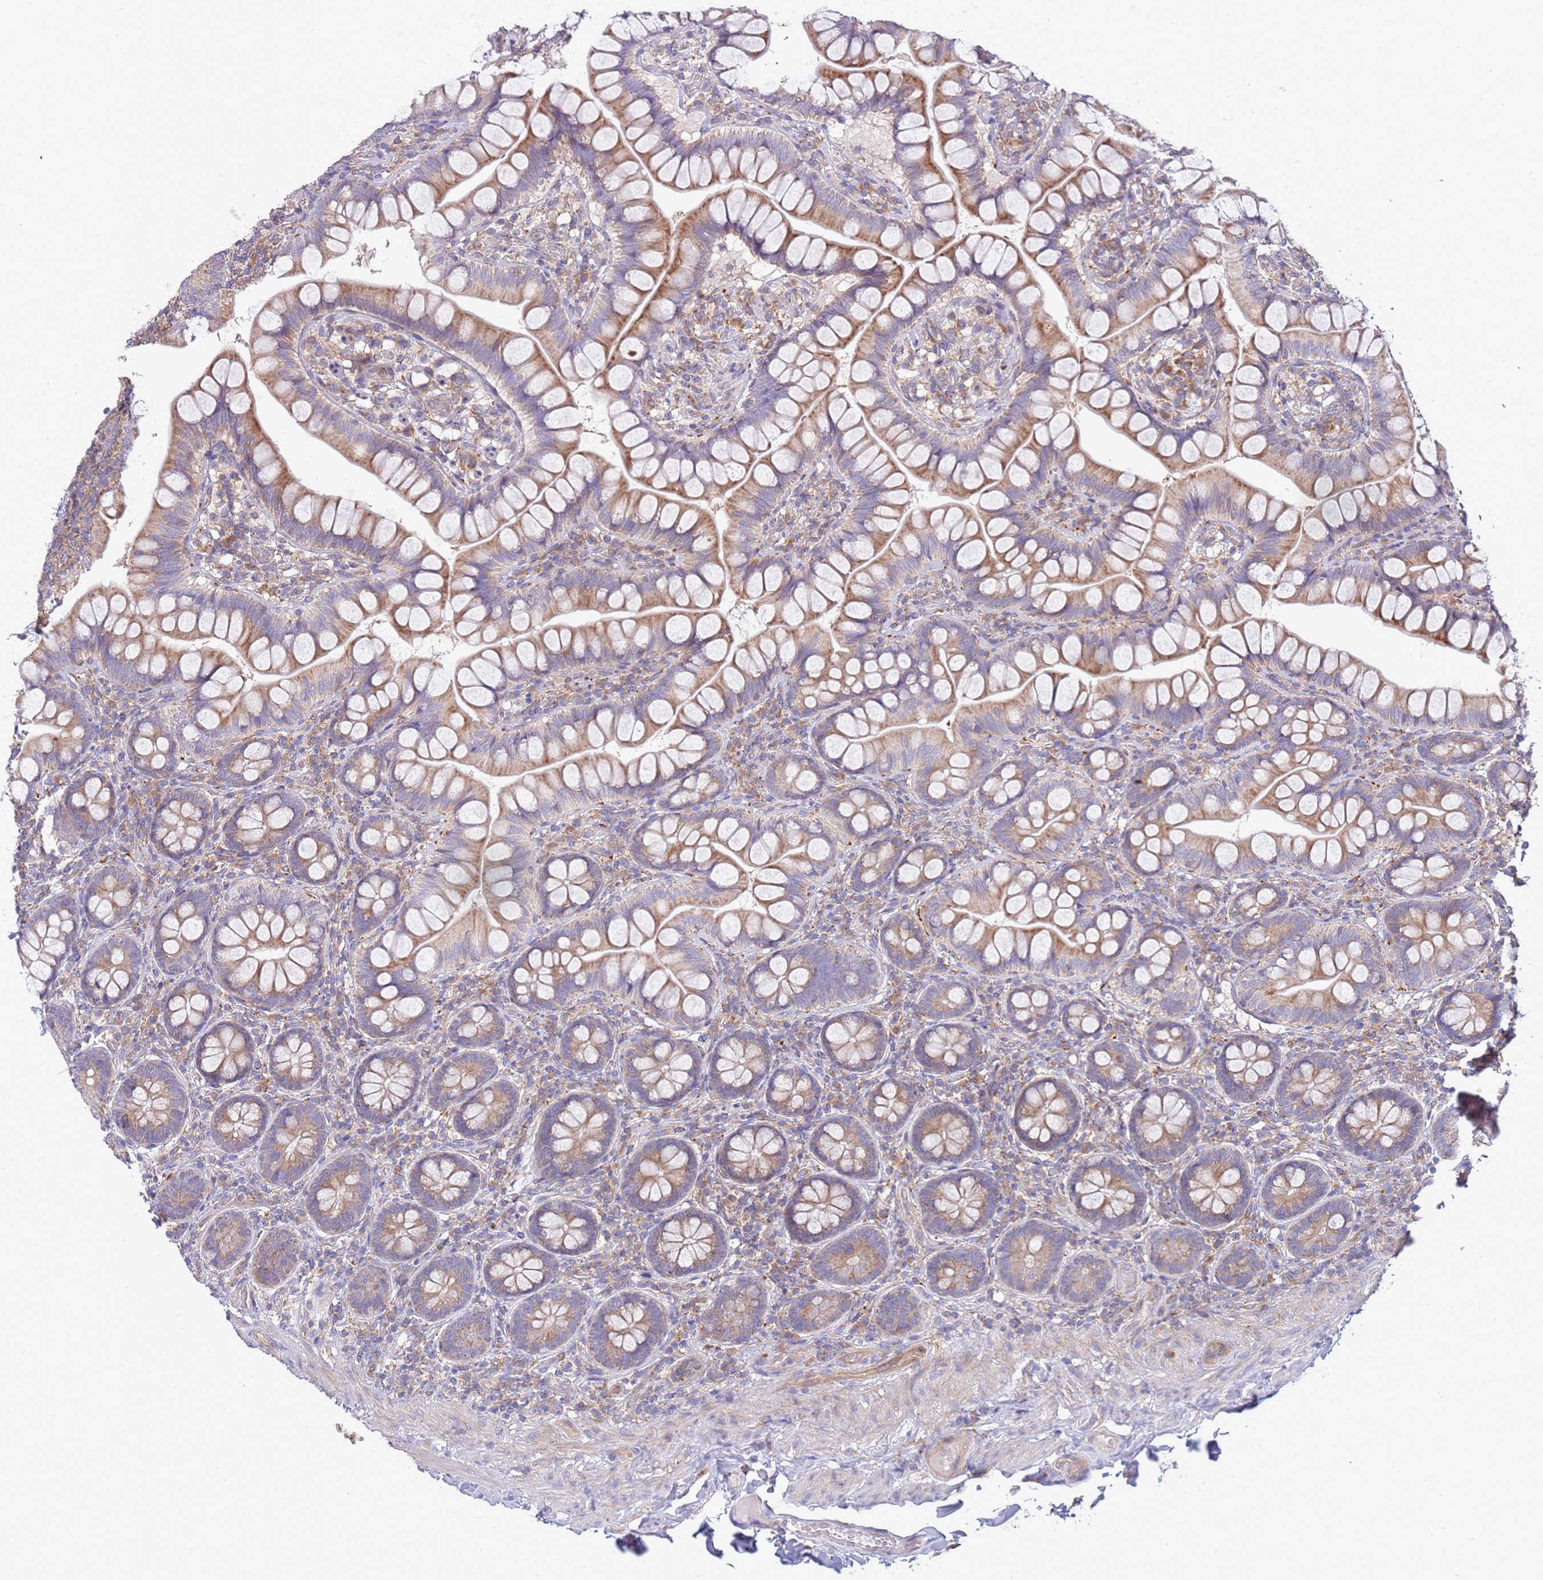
{"staining": {"intensity": "strong", "quantity": "25%-75%", "location": "cytoplasmic/membranous"}, "tissue": "small intestine", "cell_type": "Glandular cells", "image_type": "normal", "snomed": [{"axis": "morphology", "description": "Normal tissue, NOS"}, {"axis": "topography", "description": "Small intestine"}], "caption": "Immunohistochemical staining of unremarkable small intestine demonstrates 25%-75% levels of strong cytoplasmic/membranous protein positivity in approximately 25%-75% of glandular cells. Nuclei are stained in blue.", "gene": "ARMCX6", "patient": {"sex": "male", "age": 70}}